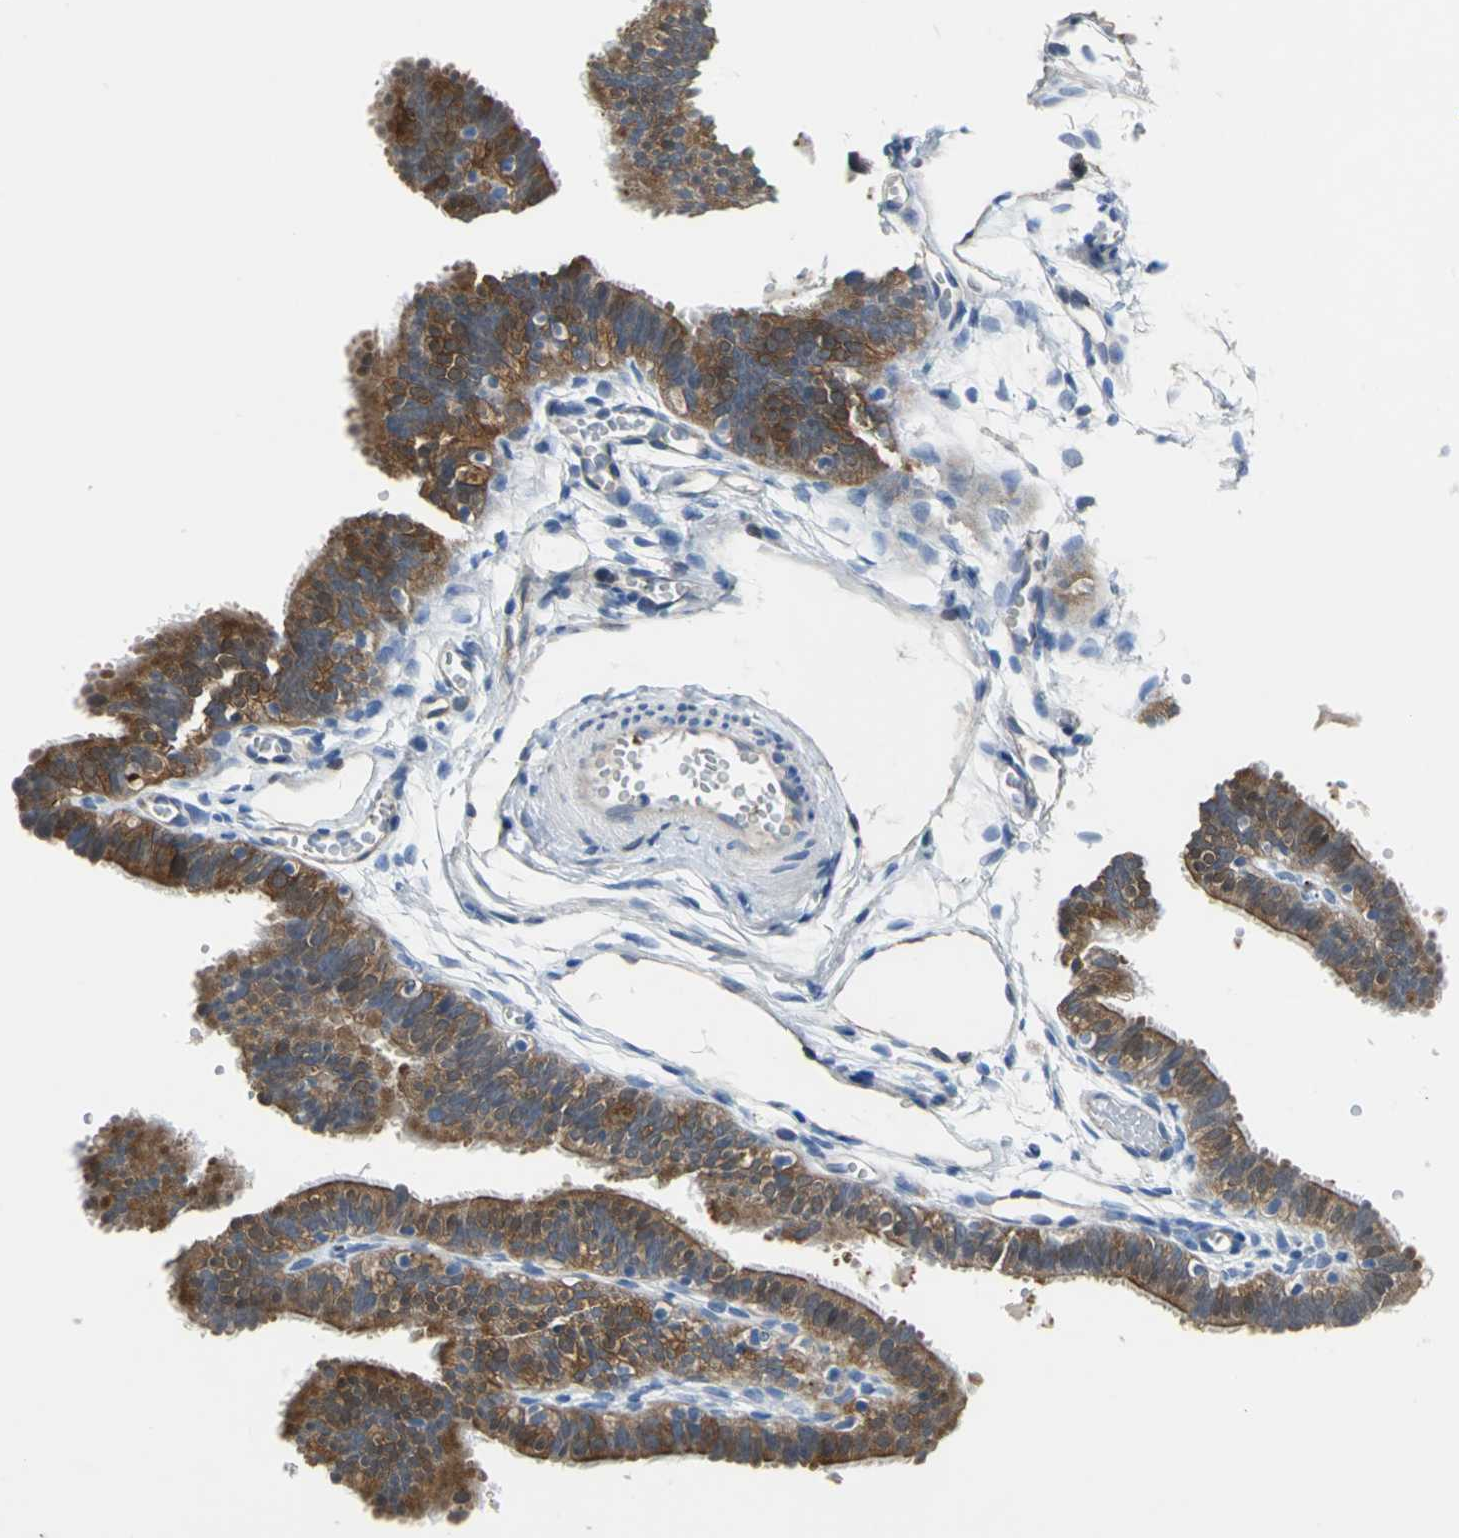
{"staining": {"intensity": "moderate", "quantity": ">75%", "location": "cytoplasmic/membranous"}, "tissue": "fallopian tube", "cell_type": "Glandular cells", "image_type": "normal", "snomed": [{"axis": "morphology", "description": "Normal tissue, NOS"}, {"axis": "topography", "description": "Fallopian tube"}, {"axis": "topography", "description": "Placenta"}], "caption": "Brown immunohistochemical staining in normal fallopian tube exhibits moderate cytoplasmic/membranous positivity in approximately >75% of glandular cells.", "gene": "ENSG00000285130", "patient": {"sex": "female", "age": 34}}